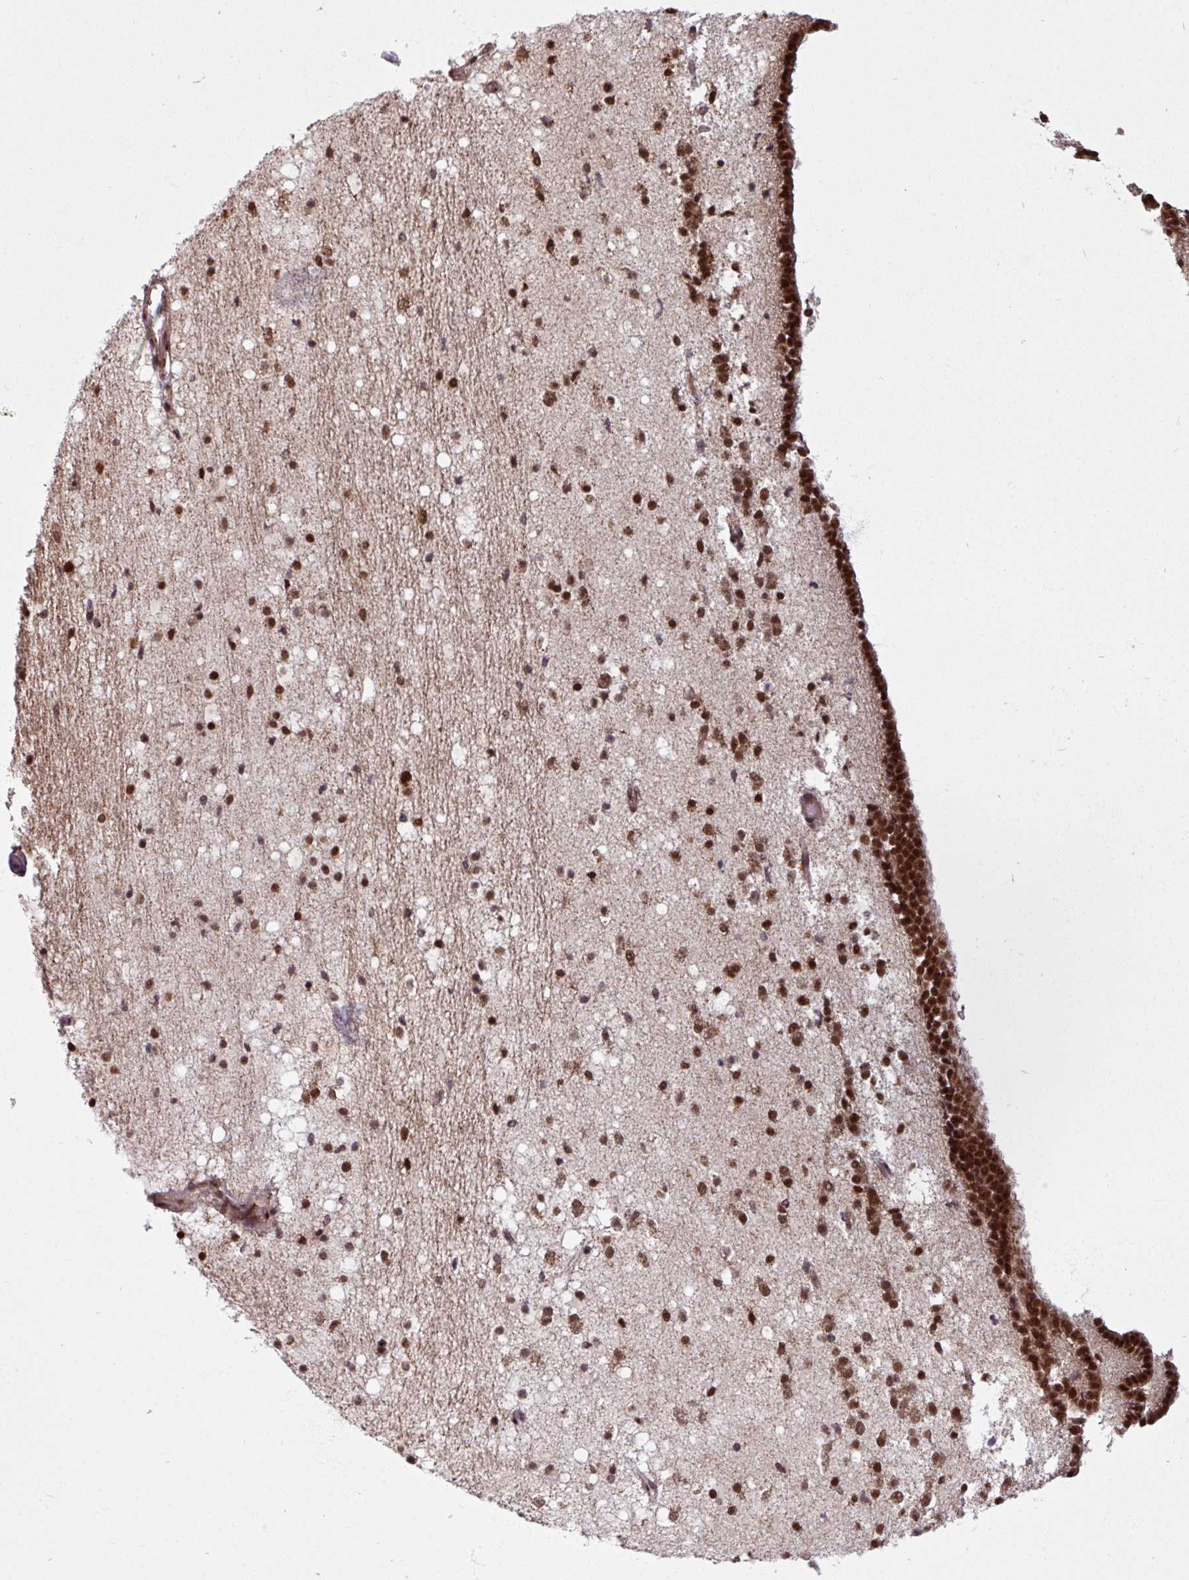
{"staining": {"intensity": "strong", "quantity": "25%-75%", "location": "nuclear"}, "tissue": "caudate", "cell_type": "Glial cells", "image_type": "normal", "snomed": [{"axis": "morphology", "description": "Normal tissue, NOS"}, {"axis": "topography", "description": "Lateral ventricle wall"}], "caption": "A histopathology image of human caudate stained for a protein displays strong nuclear brown staining in glial cells.", "gene": "SWI5", "patient": {"sex": "male", "age": 37}}